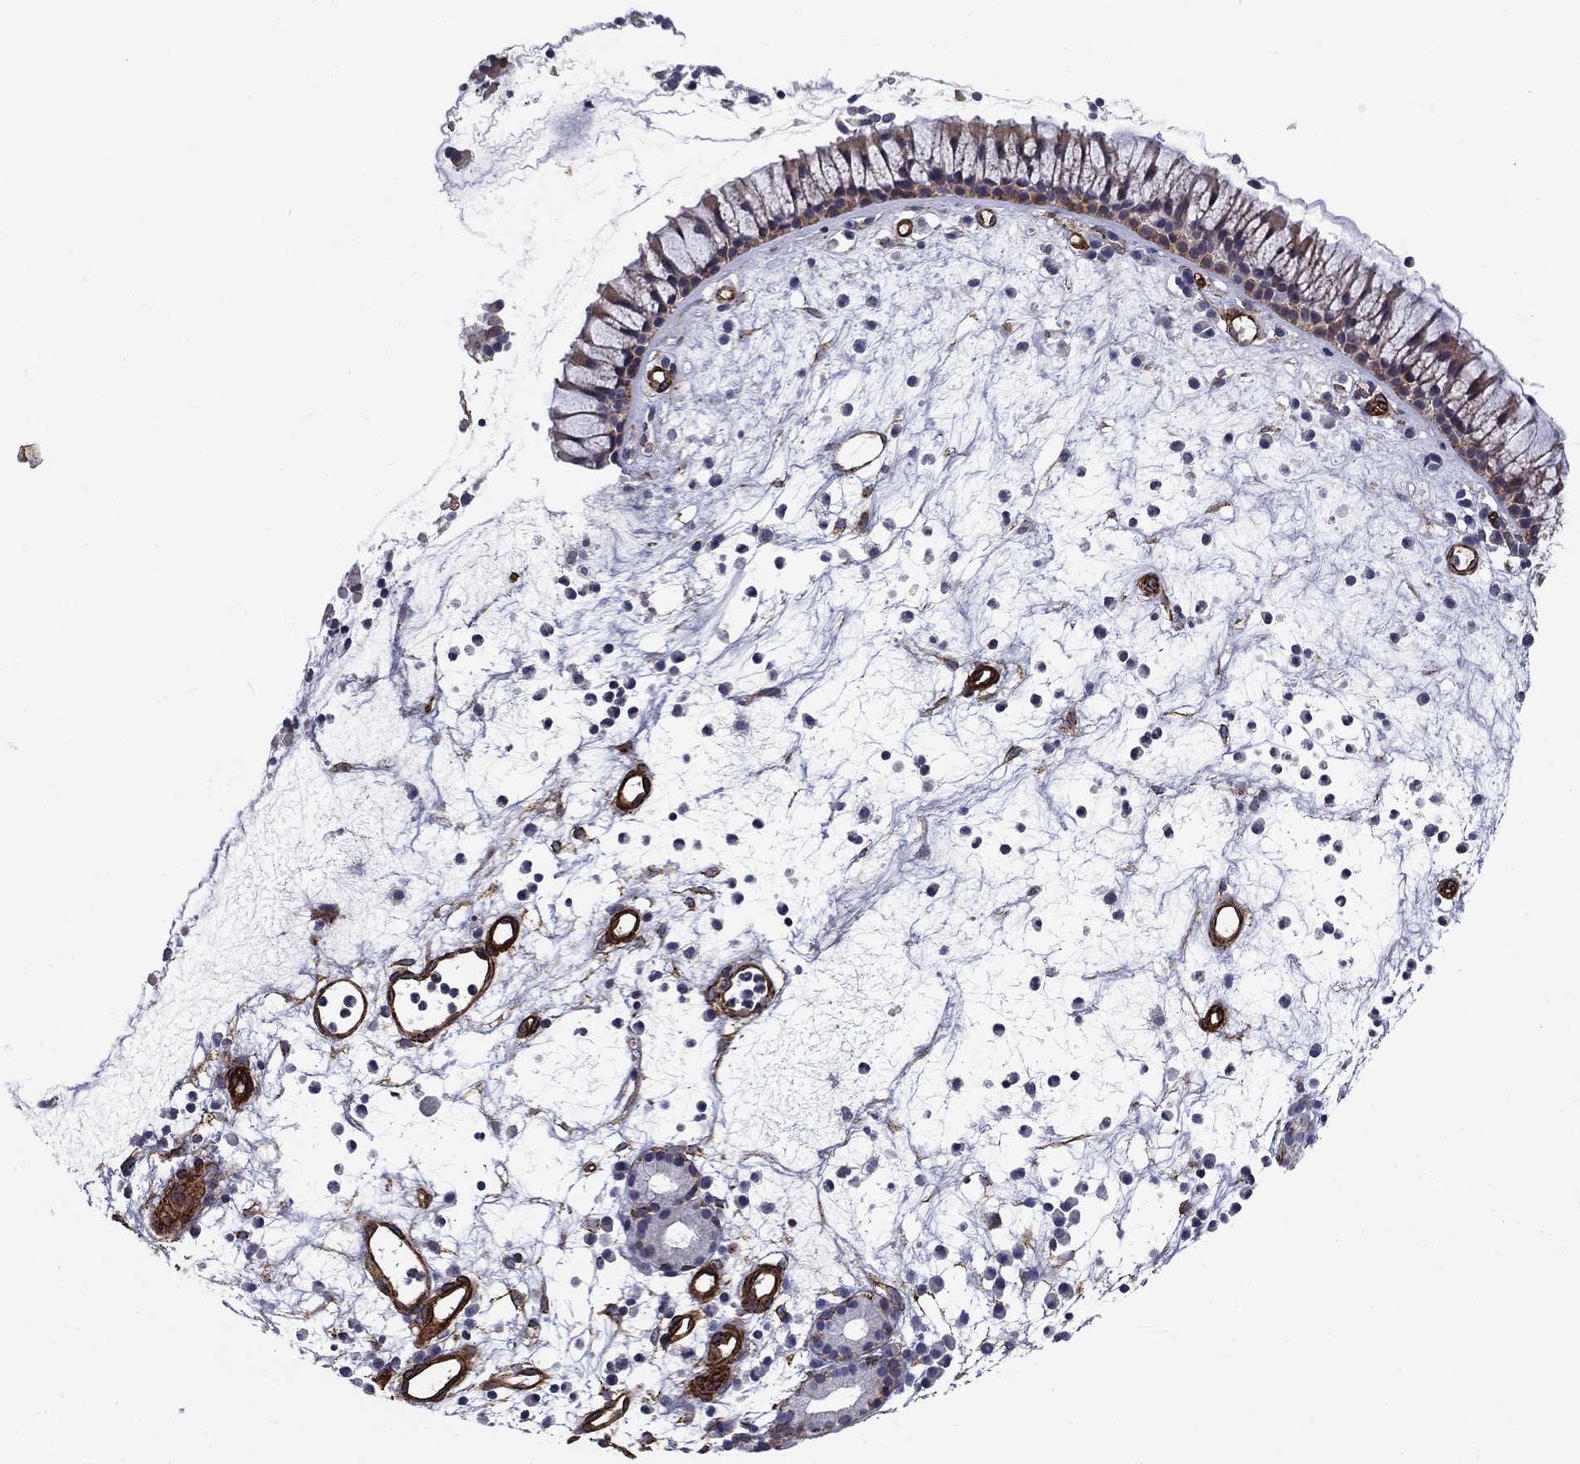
{"staining": {"intensity": "weak", "quantity": "25%-75%", "location": "cytoplasmic/membranous"}, "tissue": "nasopharynx", "cell_type": "Respiratory epithelial cells", "image_type": "normal", "snomed": [{"axis": "morphology", "description": "Normal tissue, NOS"}, {"axis": "topography", "description": "Nasopharynx"}], "caption": "Weak cytoplasmic/membranous protein staining is appreciated in approximately 25%-75% of respiratory epithelial cells in nasopharynx. Nuclei are stained in blue.", "gene": "SYNC", "patient": {"sex": "male", "age": 77}}